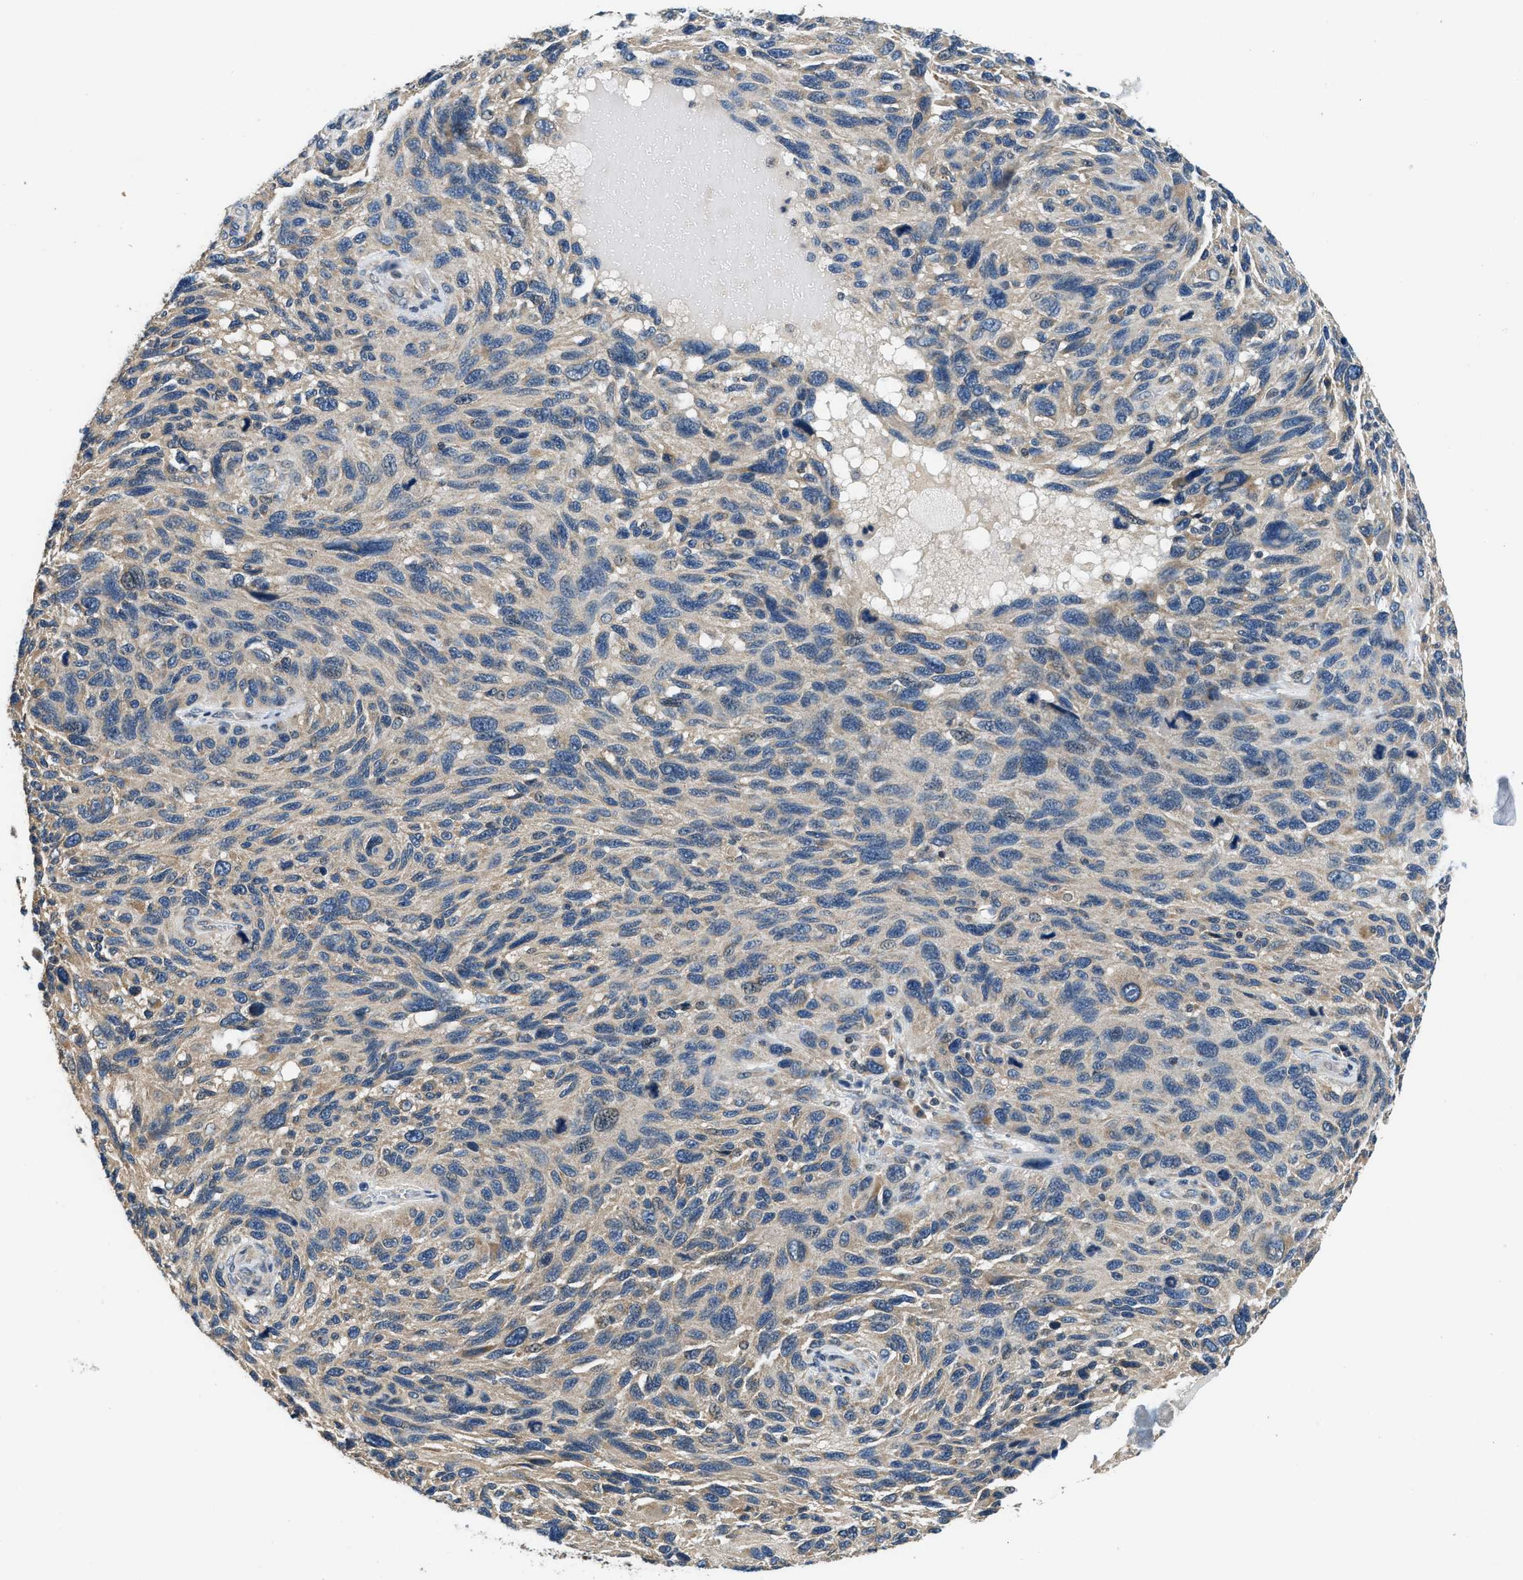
{"staining": {"intensity": "weak", "quantity": "<25%", "location": "cytoplasmic/membranous"}, "tissue": "melanoma", "cell_type": "Tumor cells", "image_type": "cancer", "snomed": [{"axis": "morphology", "description": "Malignant melanoma, NOS"}, {"axis": "topography", "description": "Skin"}], "caption": "Immunohistochemistry image of melanoma stained for a protein (brown), which displays no staining in tumor cells.", "gene": "SSH2", "patient": {"sex": "male", "age": 53}}